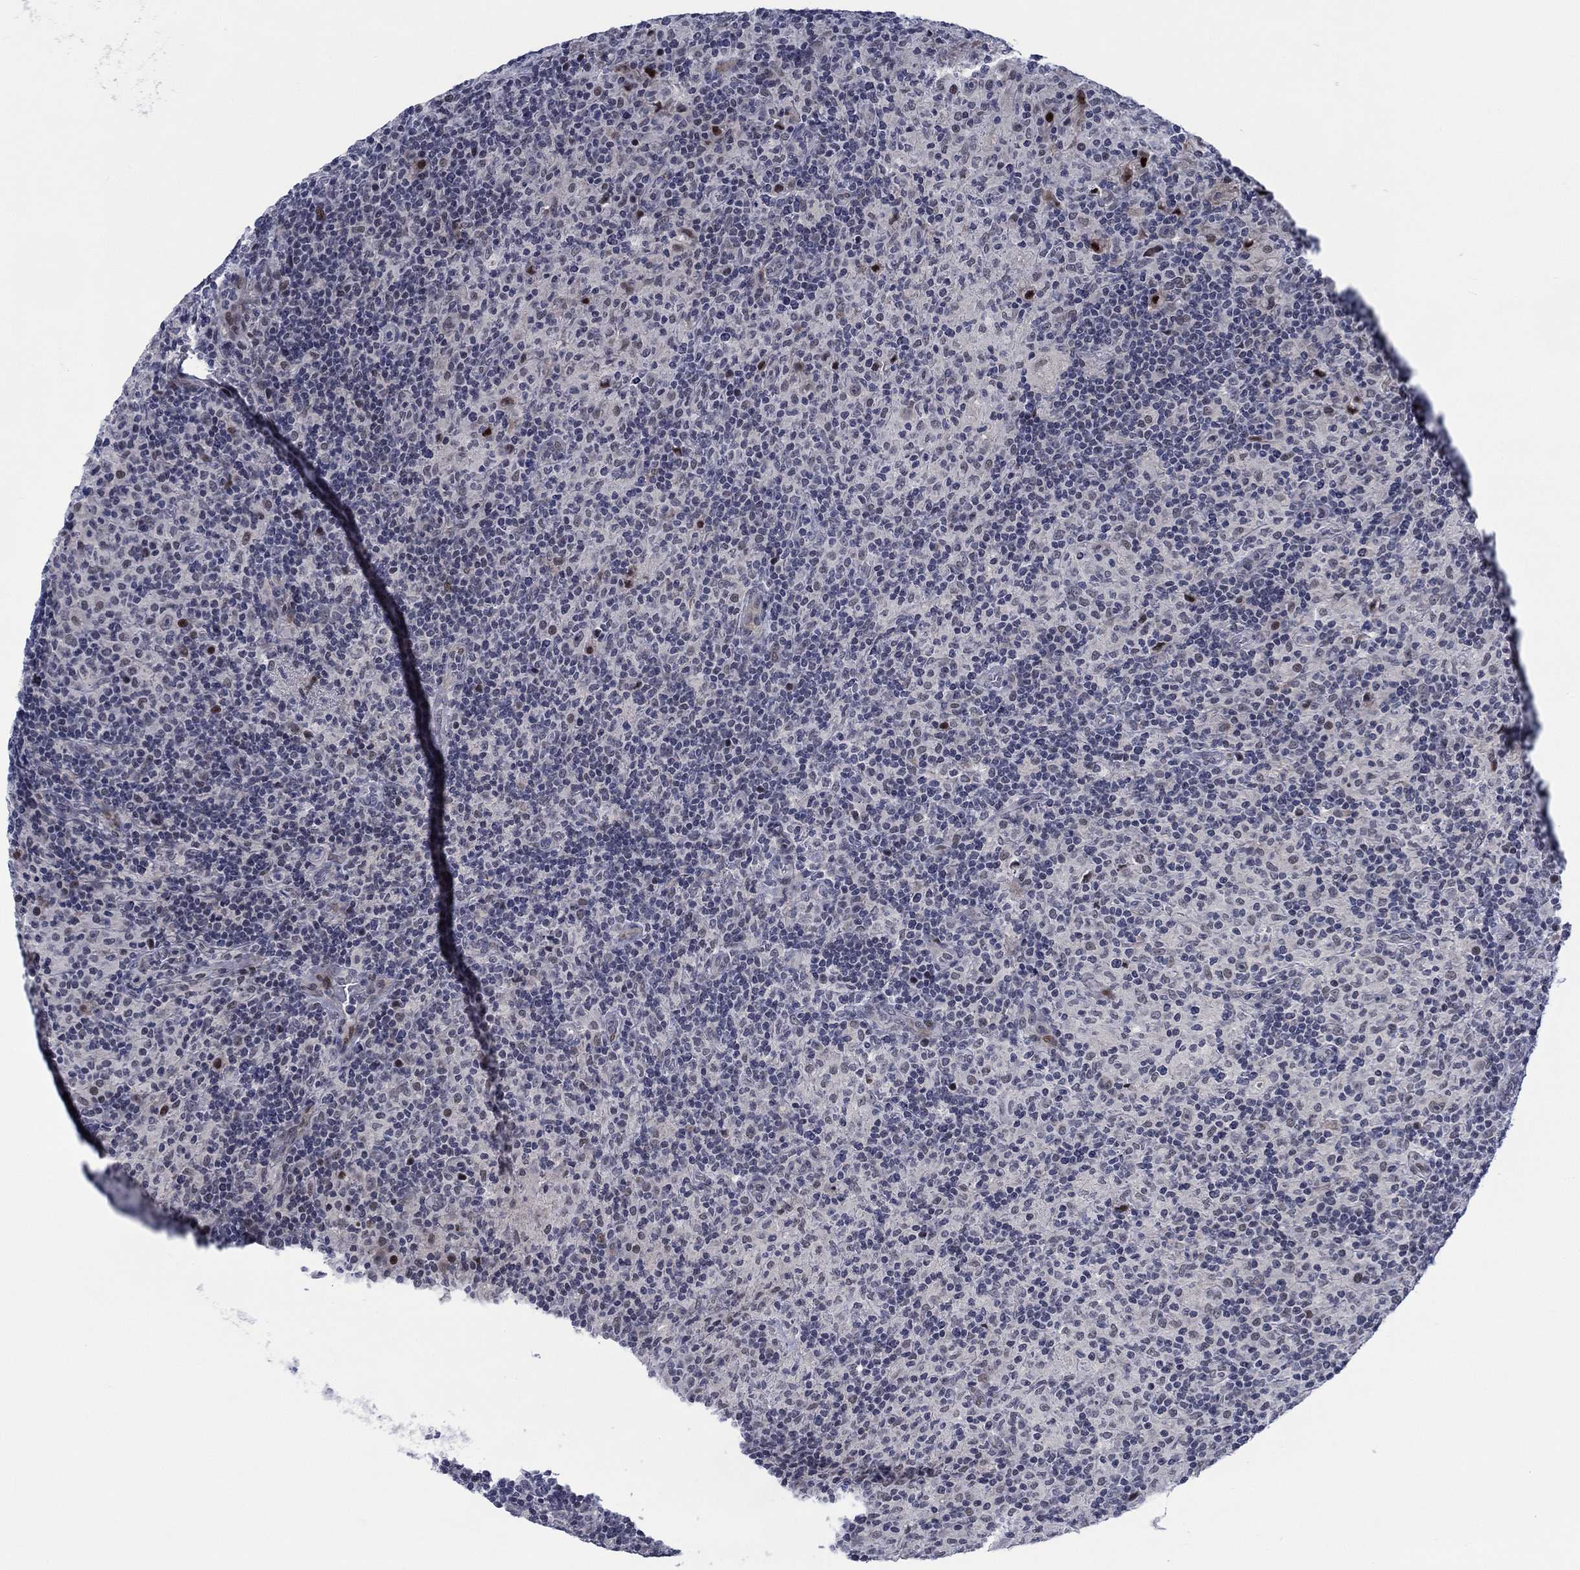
{"staining": {"intensity": "moderate", "quantity": "25%-75%", "location": "nuclear"}, "tissue": "lymphoma", "cell_type": "Tumor cells", "image_type": "cancer", "snomed": [{"axis": "morphology", "description": "Hodgkin's disease, NOS"}, {"axis": "topography", "description": "Lymph node"}], "caption": "Brown immunohistochemical staining in human lymphoma shows moderate nuclear positivity in approximately 25%-75% of tumor cells.", "gene": "NEU3", "patient": {"sex": "male", "age": 70}}